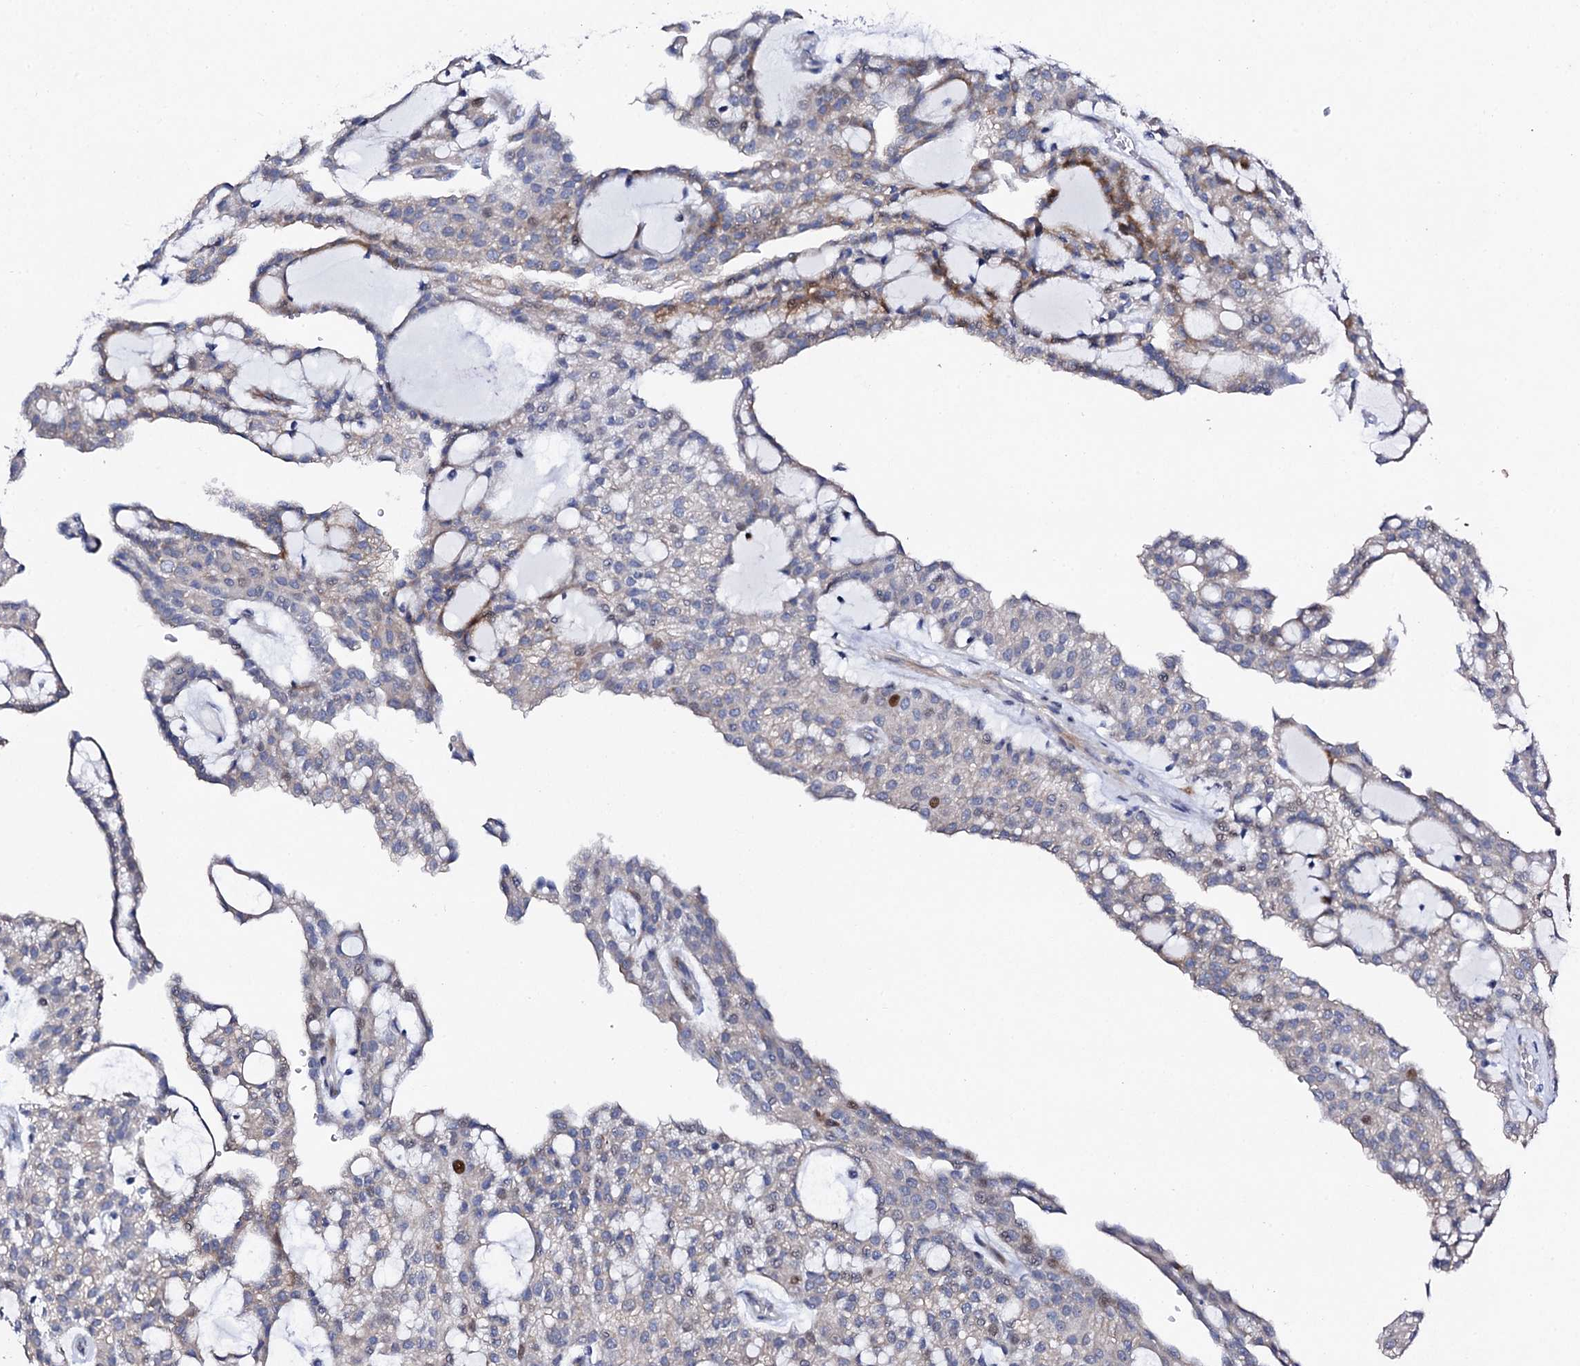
{"staining": {"intensity": "moderate", "quantity": "<25%", "location": "cytoplasmic/membranous,nuclear"}, "tissue": "renal cancer", "cell_type": "Tumor cells", "image_type": "cancer", "snomed": [{"axis": "morphology", "description": "Adenocarcinoma, NOS"}, {"axis": "topography", "description": "Kidney"}], "caption": "Immunohistochemistry (IHC) image of neoplastic tissue: renal cancer stained using IHC exhibits low levels of moderate protein expression localized specifically in the cytoplasmic/membranous and nuclear of tumor cells, appearing as a cytoplasmic/membranous and nuclear brown color.", "gene": "NUDT13", "patient": {"sex": "male", "age": 63}}